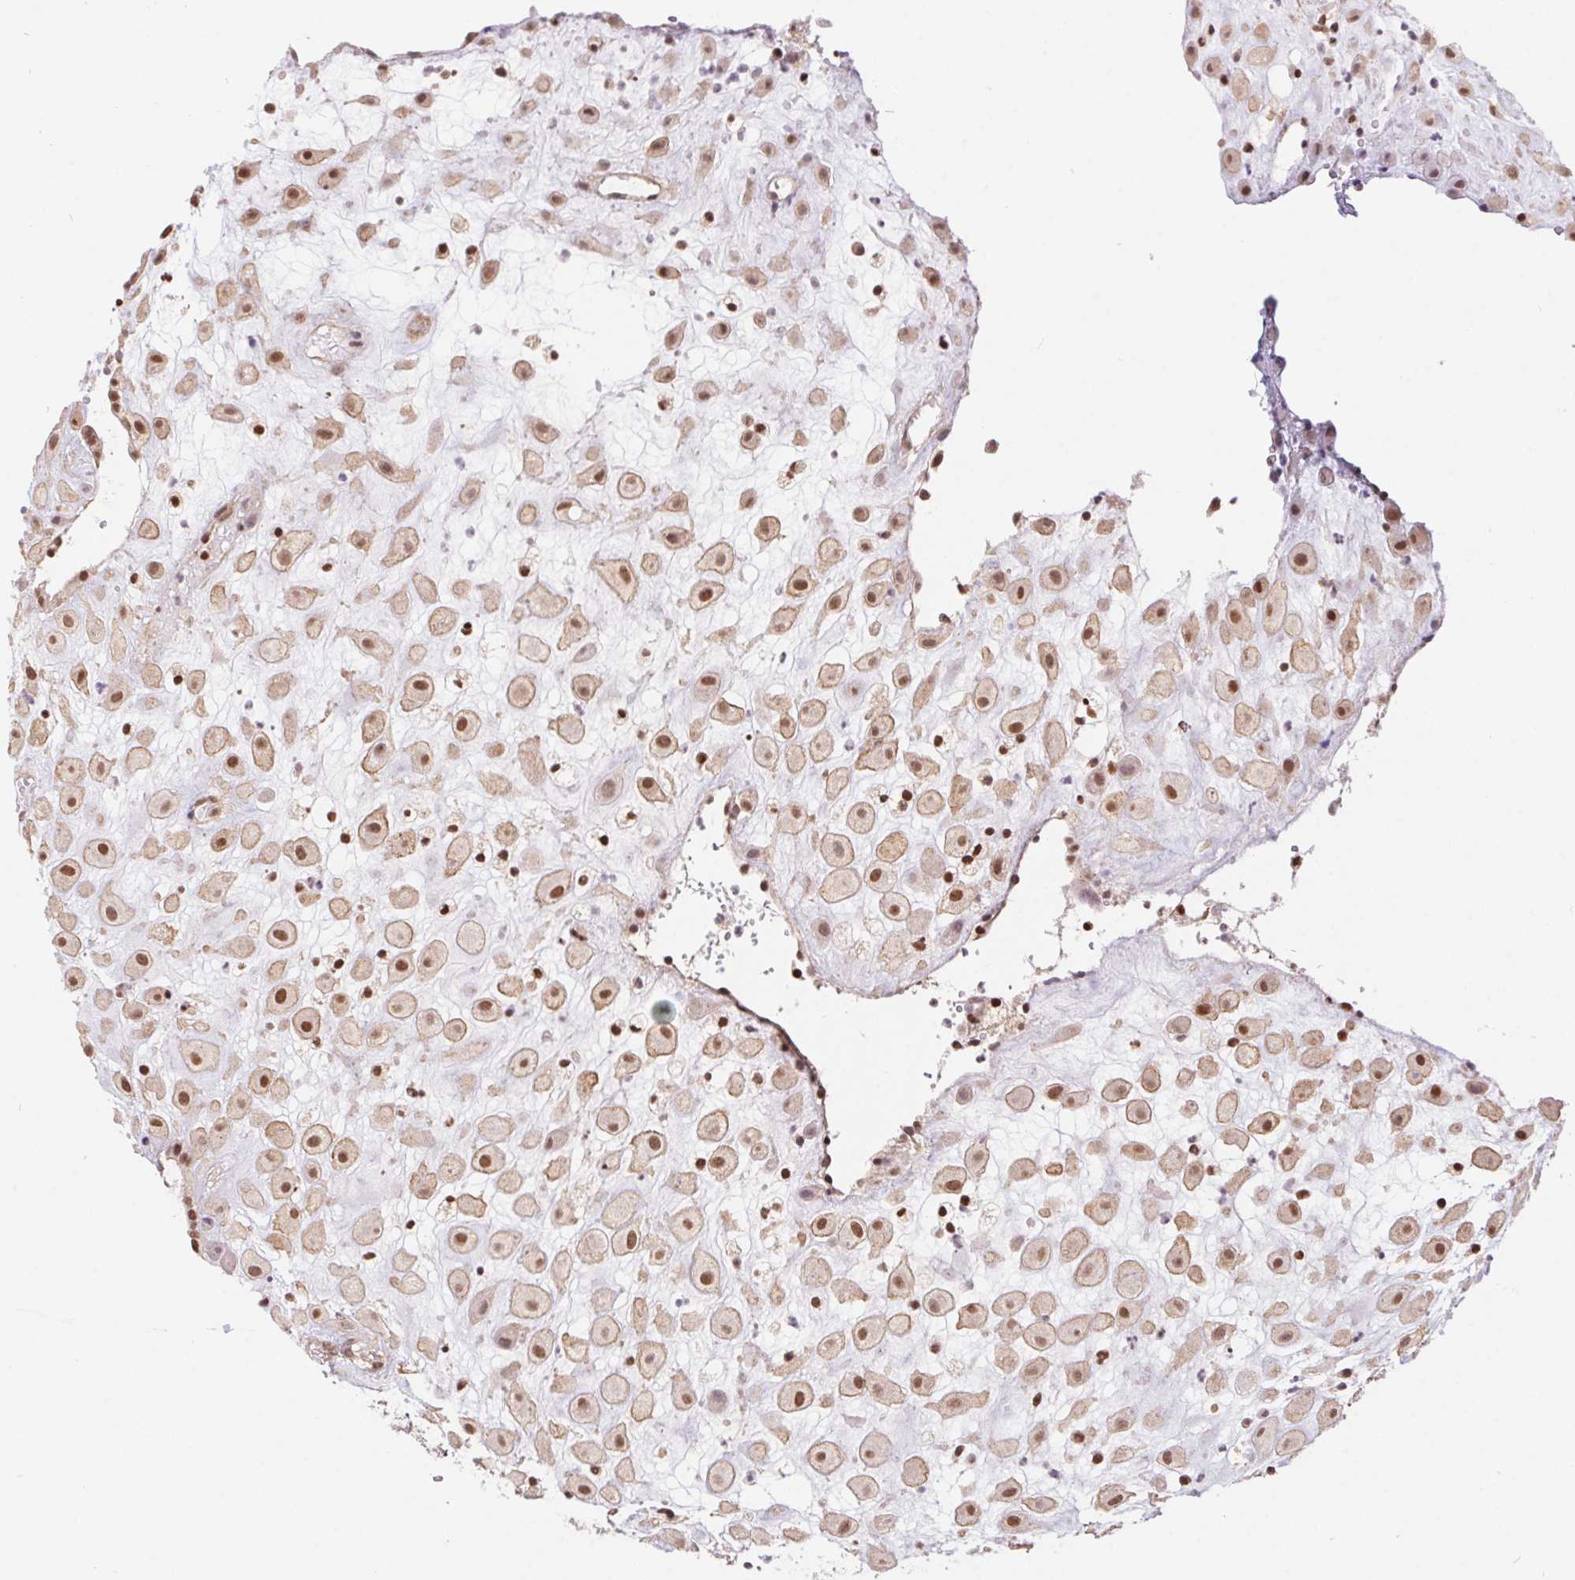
{"staining": {"intensity": "moderate", "quantity": ">75%", "location": "cytoplasmic/membranous,nuclear"}, "tissue": "placenta", "cell_type": "Decidual cells", "image_type": "normal", "snomed": [{"axis": "morphology", "description": "Normal tissue, NOS"}, {"axis": "topography", "description": "Placenta"}], "caption": "DAB immunohistochemical staining of normal placenta reveals moderate cytoplasmic/membranous,nuclear protein expression in approximately >75% of decidual cells. The staining is performed using DAB (3,3'-diaminobenzidine) brown chromogen to label protein expression. The nuclei are counter-stained blue using hematoxylin.", "gene": "POLD3", "patient": {"sex": "female", "age": 24}}